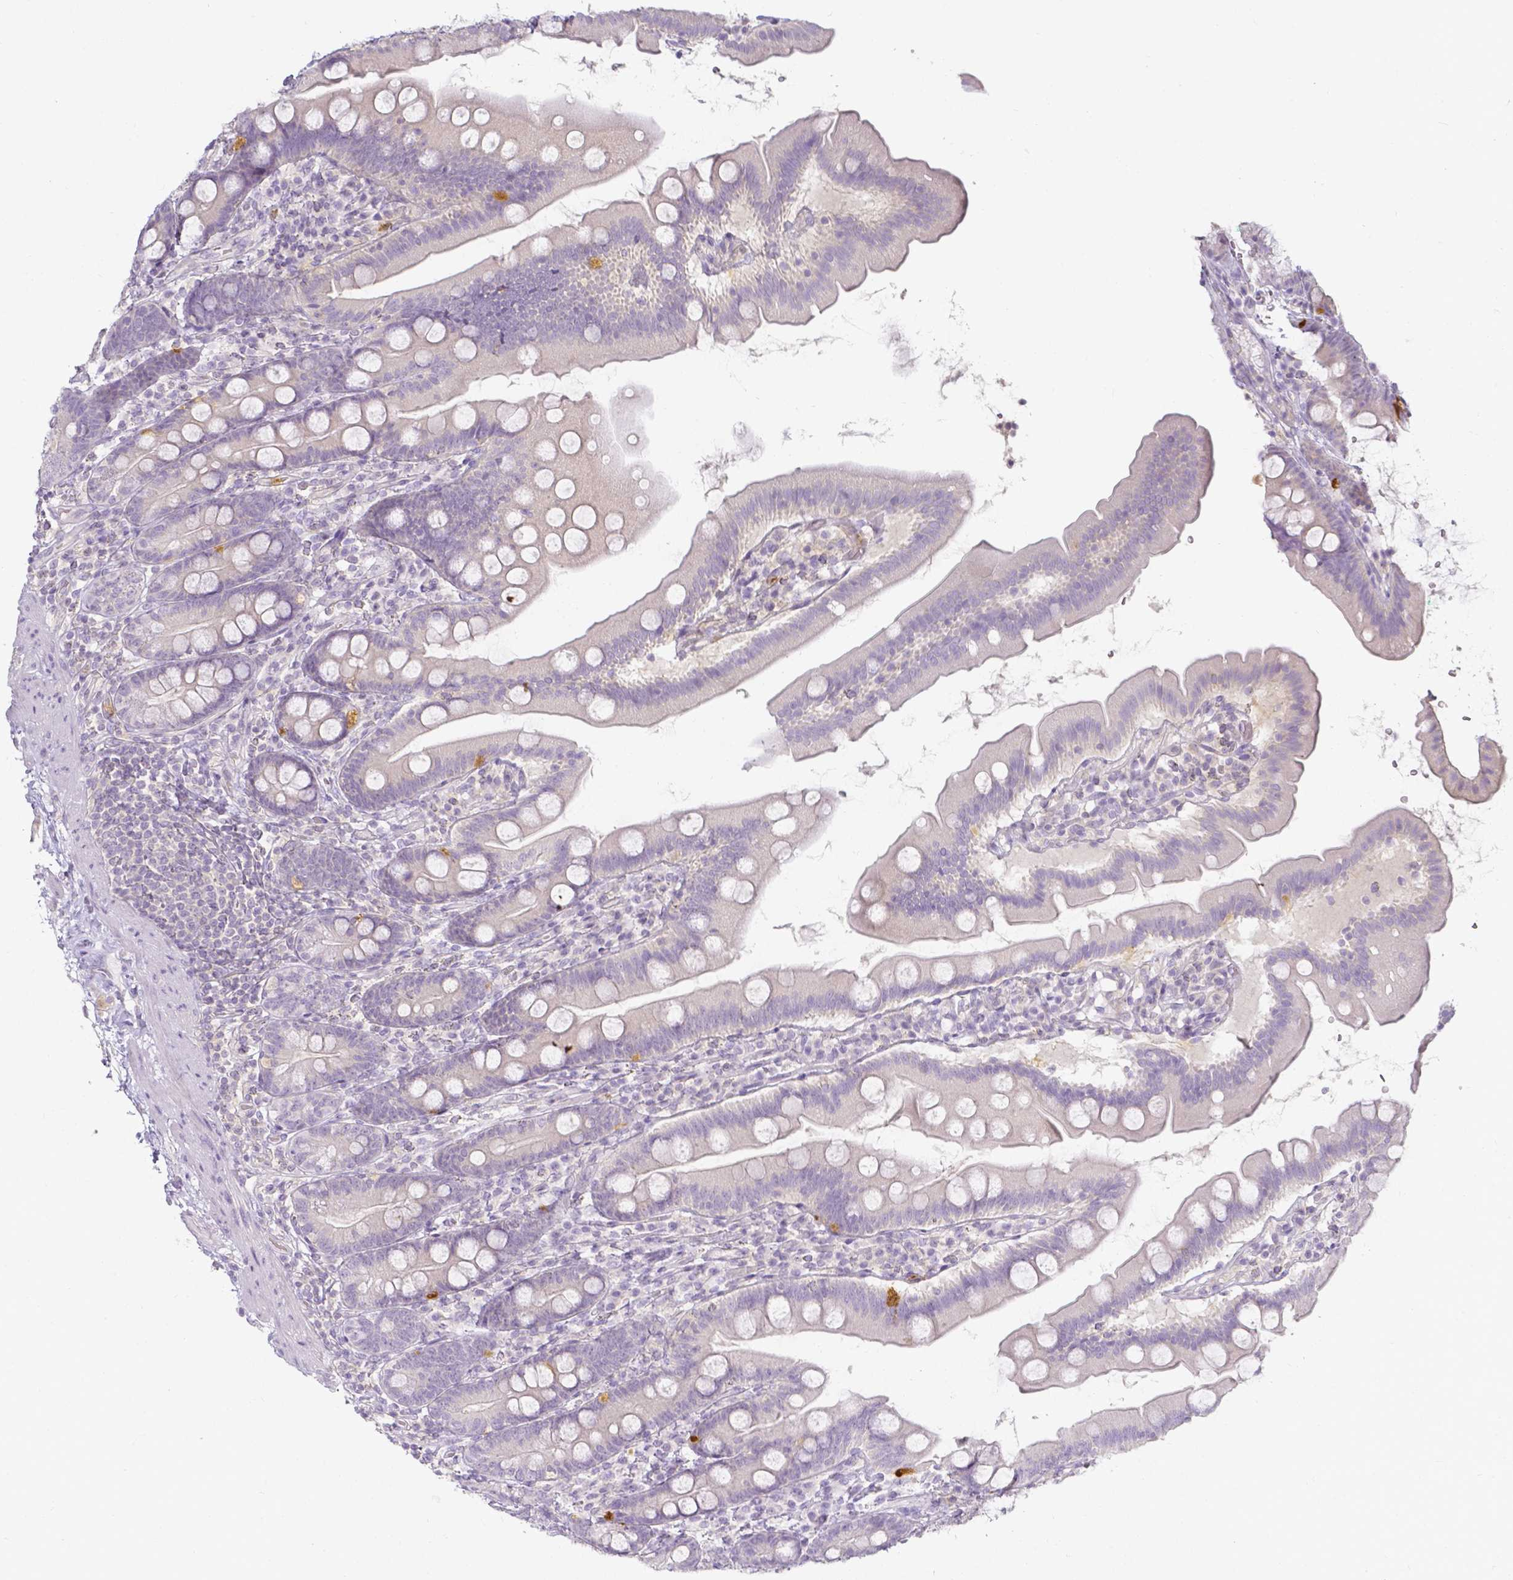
{"staining": {"intensity": "moderate", "quantity": "<25%", "location": "cytoplasmic/membranous"}, "tissue": "duodenum", "cell_type": "Glandular cells", "image_type": "normal", "snomed": [{"axis": "morphology", "description": "Normal tissue, NOS"}, {"axis": "topography", "description": "Duodenum"}], "caption": "Protein analysis of normal duodenum exhibits moderate cytoplasmic/membranous positivity in approximately <25% of glandular cells. The staining was performed using DAB, with brown indicating positive protein expression. Nuclei are stained blue with hematoxylin.", "gene": "KCNH1", "patient": {"sex": "female", "age": 67}}